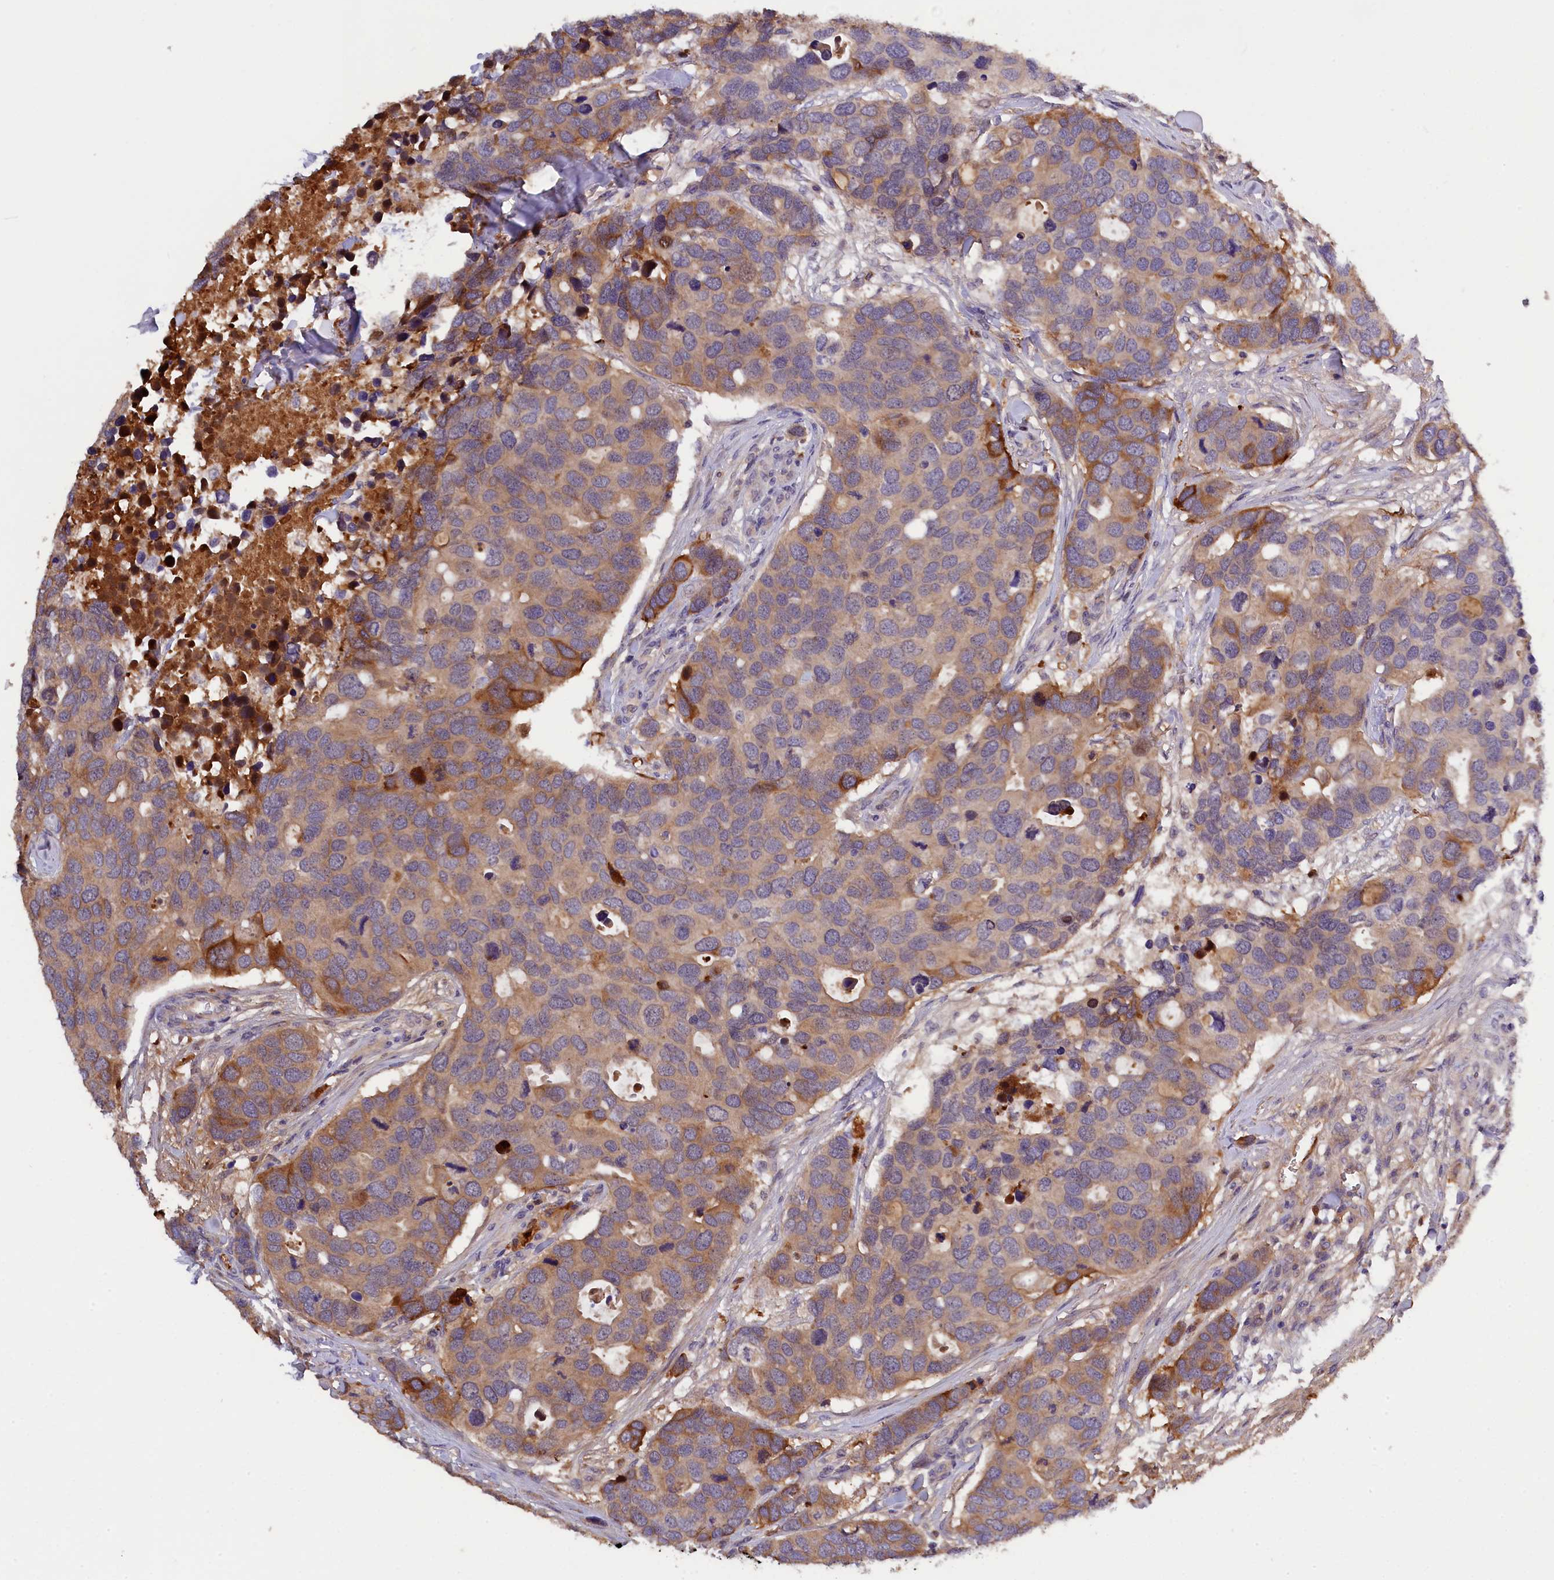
{"staining": {"intensity": "moderate", "quantity": "25%-75%", "location": "cytoplasmic/membranous"}, "tissue": "breast cancer", "cell_type": "Tumor cells", "image_type": "cancer", "snomed": [{"axis": "morphology", "description": "Duct carcinoma"}, {"axis": "topography", "description": "Breast"}], "caption": "This image displays IHC staining of human invasive ductal carcinoma (breast), with medium moderate cytoplasmic/membranous expression in approximately 25%-75% of tumor cells.", "gene": "PHAF1", "patient": {"sex": "female", "age": 83}}